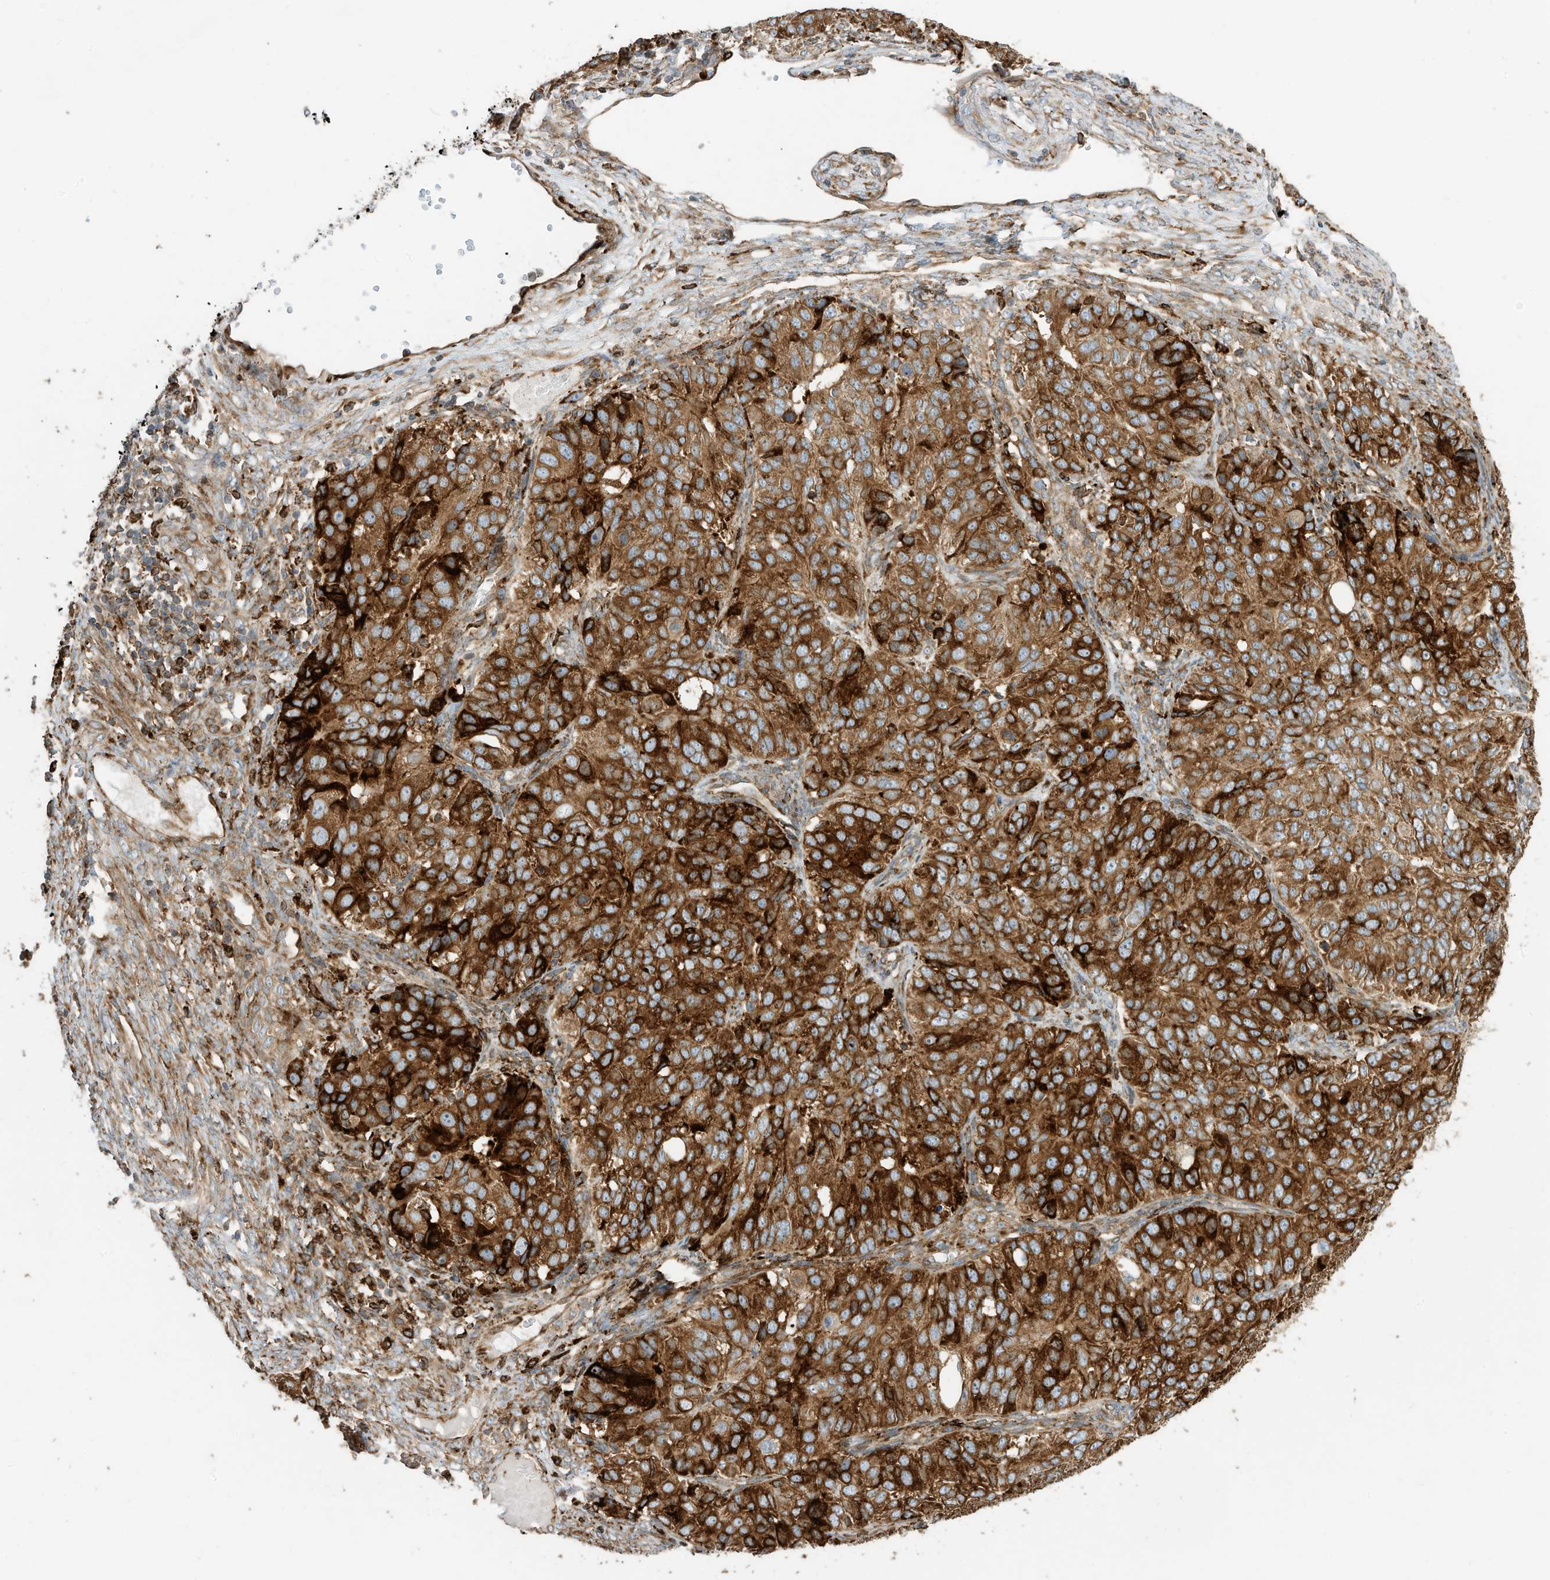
{"staining": {"intensity": "strong", "quantity": ">75%", "location": "cytoplasmic/membranous"}, "tissue": "ovarian cancer", "cell_type": "Tumor cells", "image_type": "cancer", "snomed": [{"axis": "morphology", "description": "Carcinoma, endometroid"}, {"axis": "topography", "description": "Ovary"}], "caption": "IHC histopathology image of neoplastic tissue: human ovarian endometroid carcinoma stained using immunohistochemistry displays high levels of strong protein expression localized specifically in the cytoplasmic/membranous of tumor cells, appearing as a cytoplasmic/membranous brown color.", "gene": "TRNAU1AP", "patient": {"sex": "female", "age": 51}}